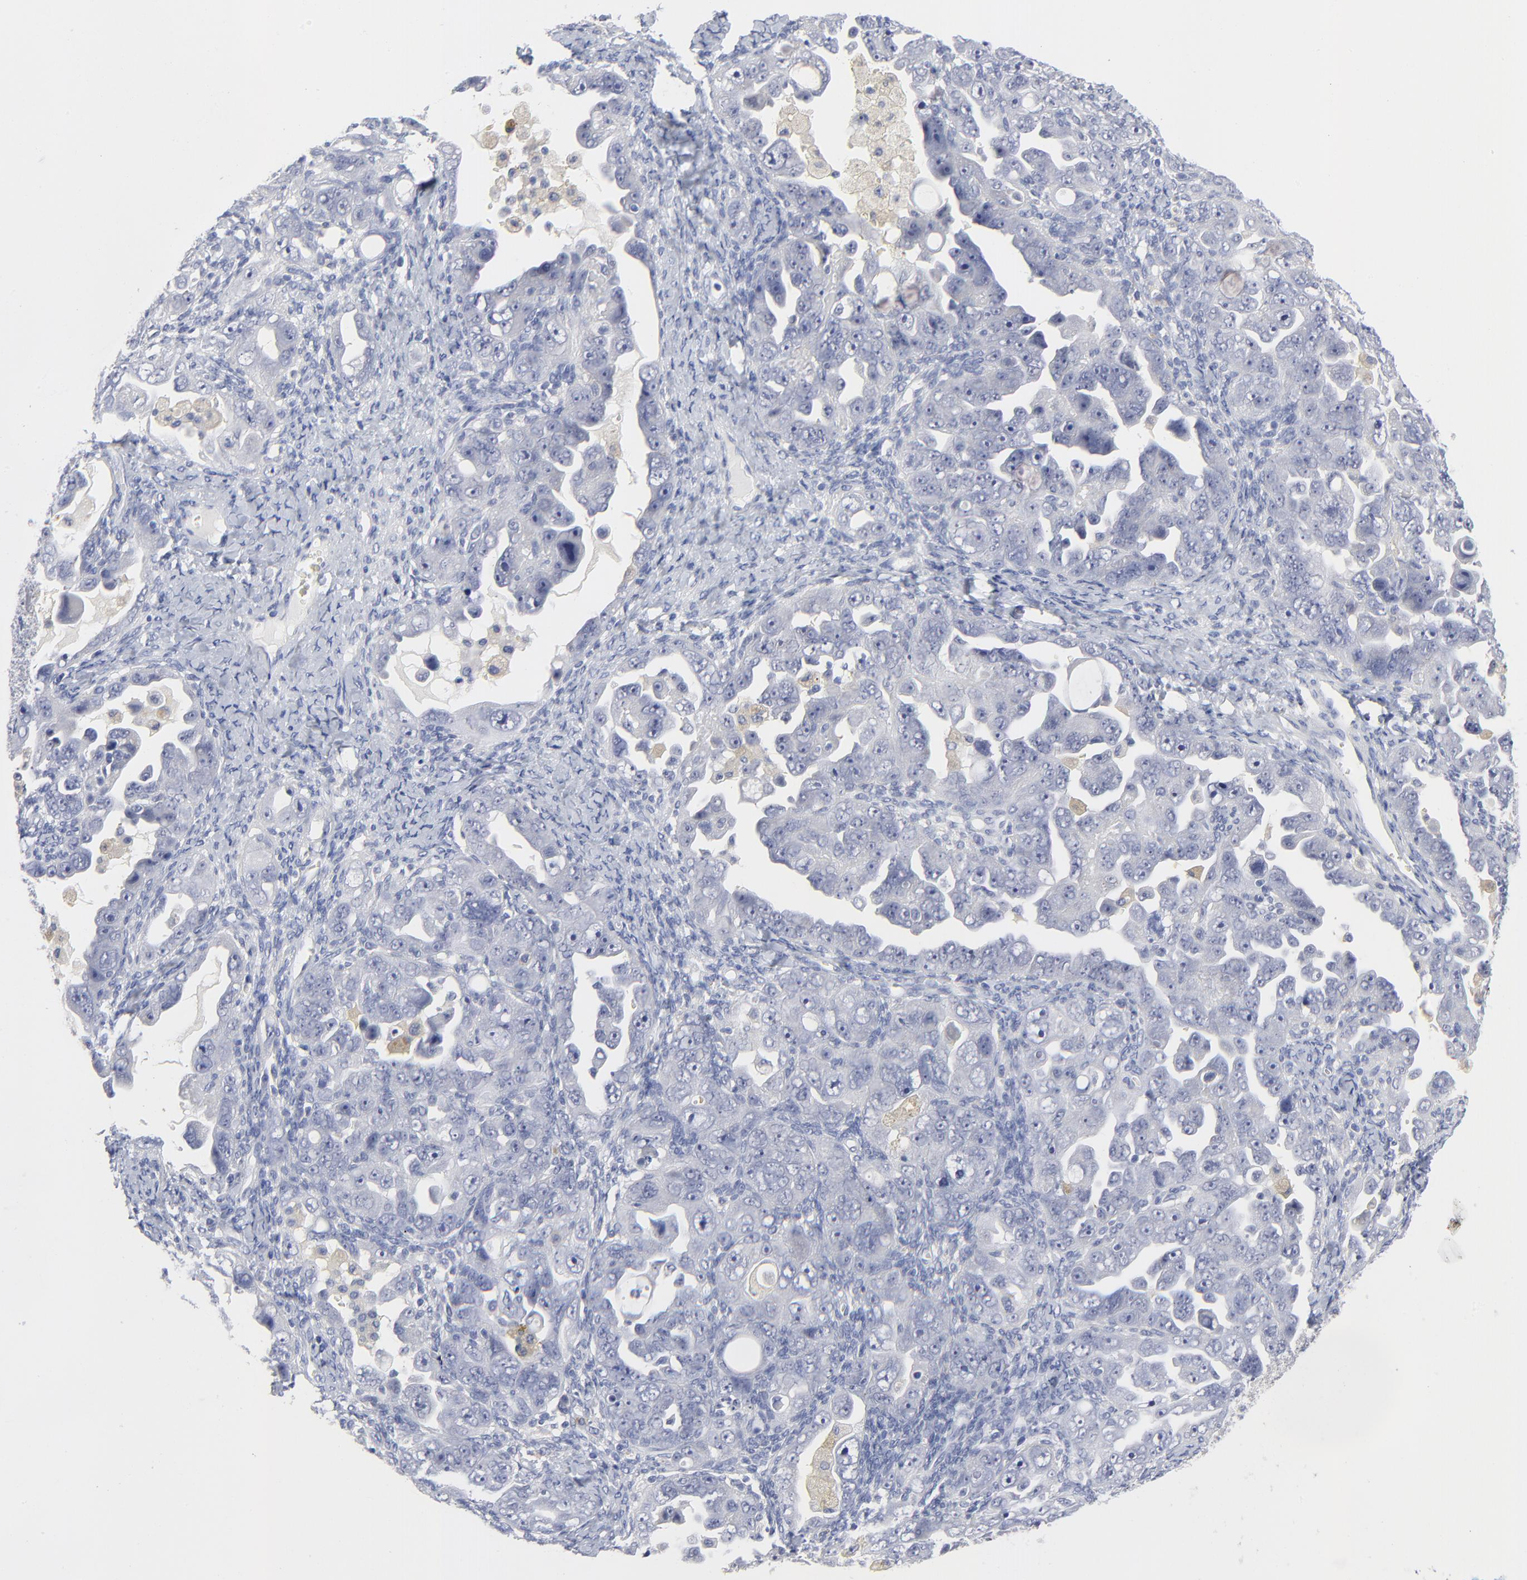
{"staining": {"intensity": "negative", "quantity": "none", "location": "none"}, "tissue": "ovarian cancer", "cell_type": "Tumor cells", "image_type": "cancer", "snomed": [{"axis": "morphology", "description": "Cystadenocarcinoma, serous, NOS"}, {"axis": "topography", "description": "Ovary"}], "caption": "Immunohistochemistry (IHC) histopathology image of neoplastic tissue: serous cystadenocarcinoma (ovarian) stained with DAB (3,3'-diaminobenzidine) shows no significant protein expression in tumor cells.", "gene": "CLEC4G", "patient": {"sex": "female", "age": 66}}